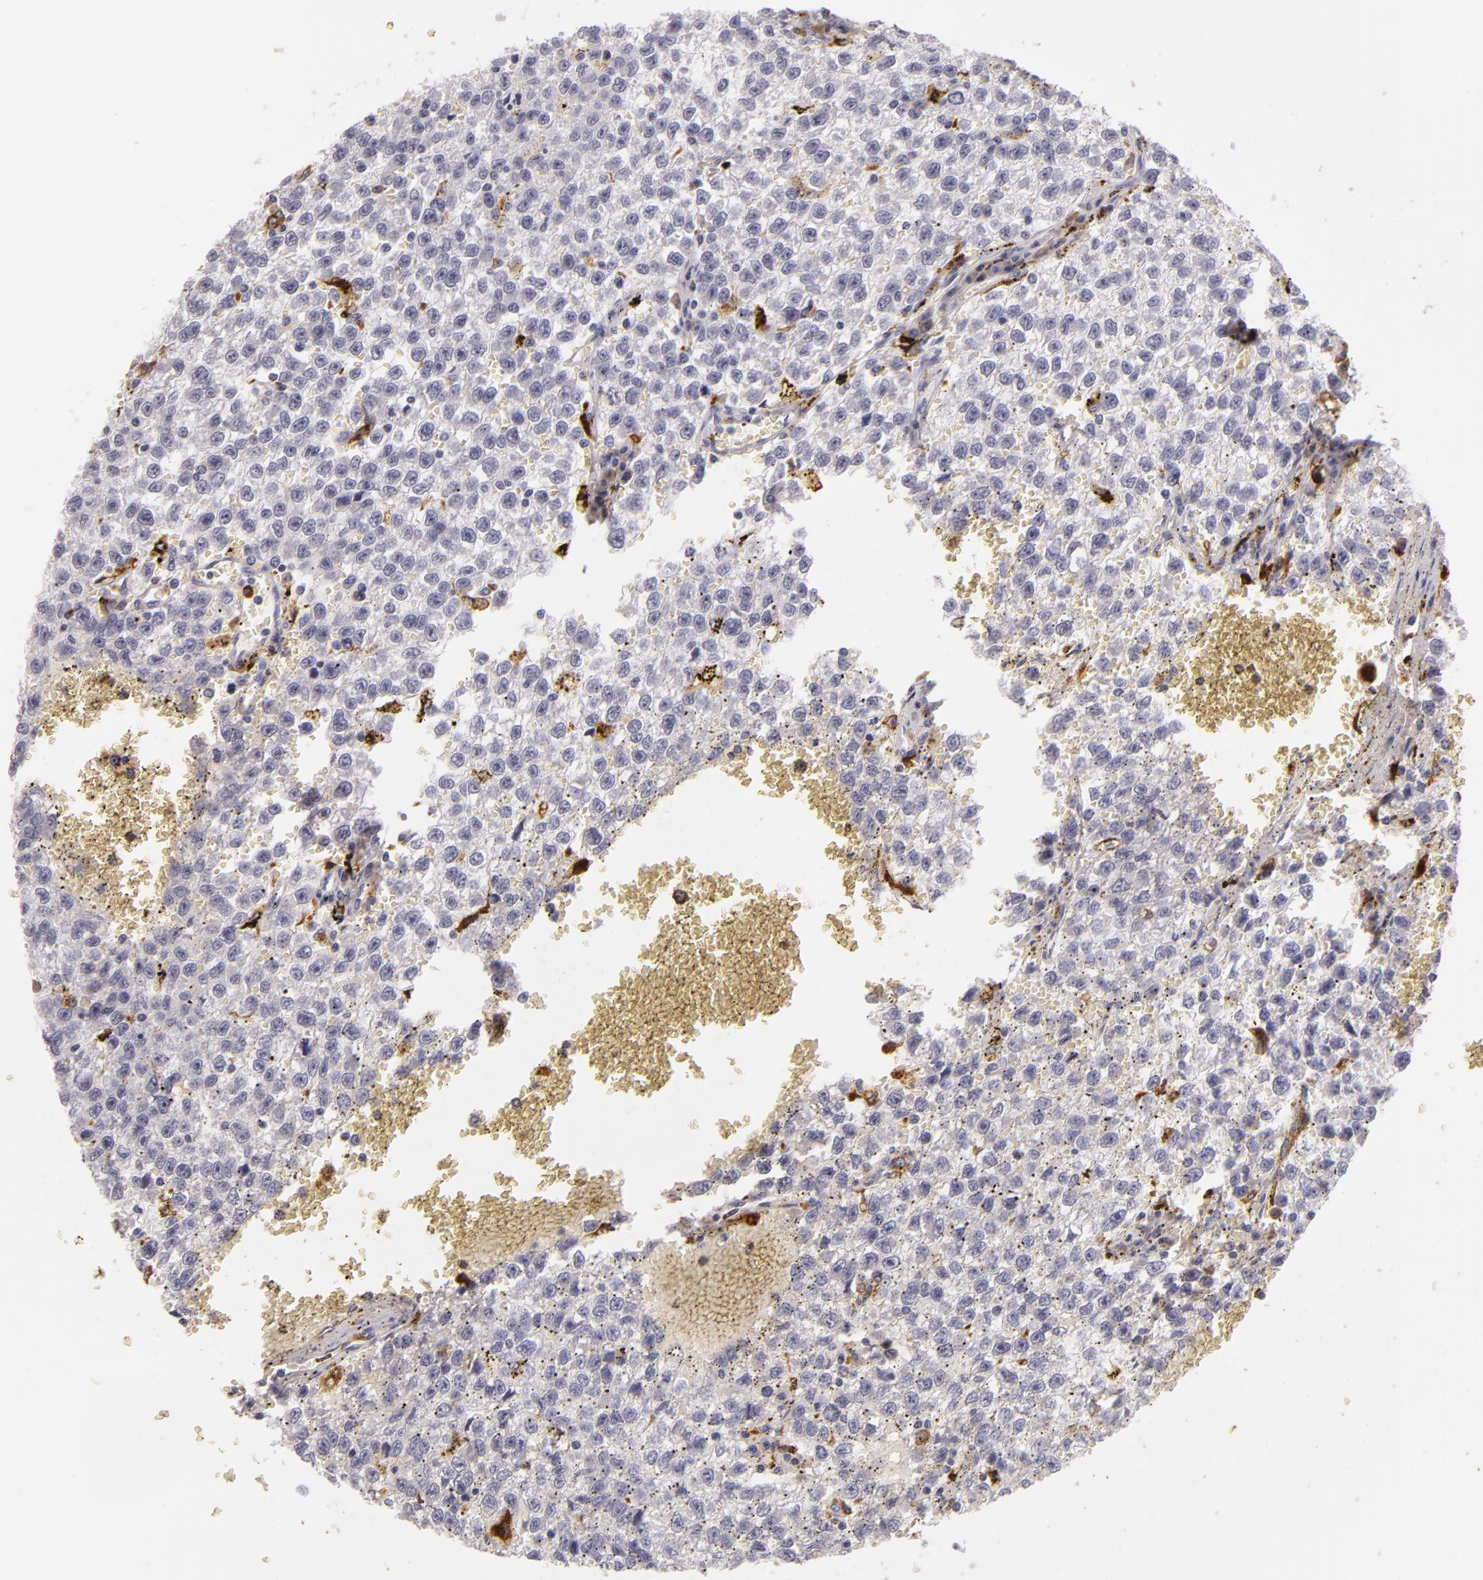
{"staining": {"intensity": "negative", "quantity": "none", "location": "none"}, "tissue": "testis cancer", "cell_type": "Tumor cells", "image_type": "cancer", "snomed": [{"axis": "morphology", "description": "Seminoma, NOS"}, {"axis": "topography", "description": "Testis"}], "caption": "This is an IHC histopathology image of human testis cancer. There is no expression in tumor cells.", "gene": "TLR8", "patient": {"sex": "male", "age": 35}}